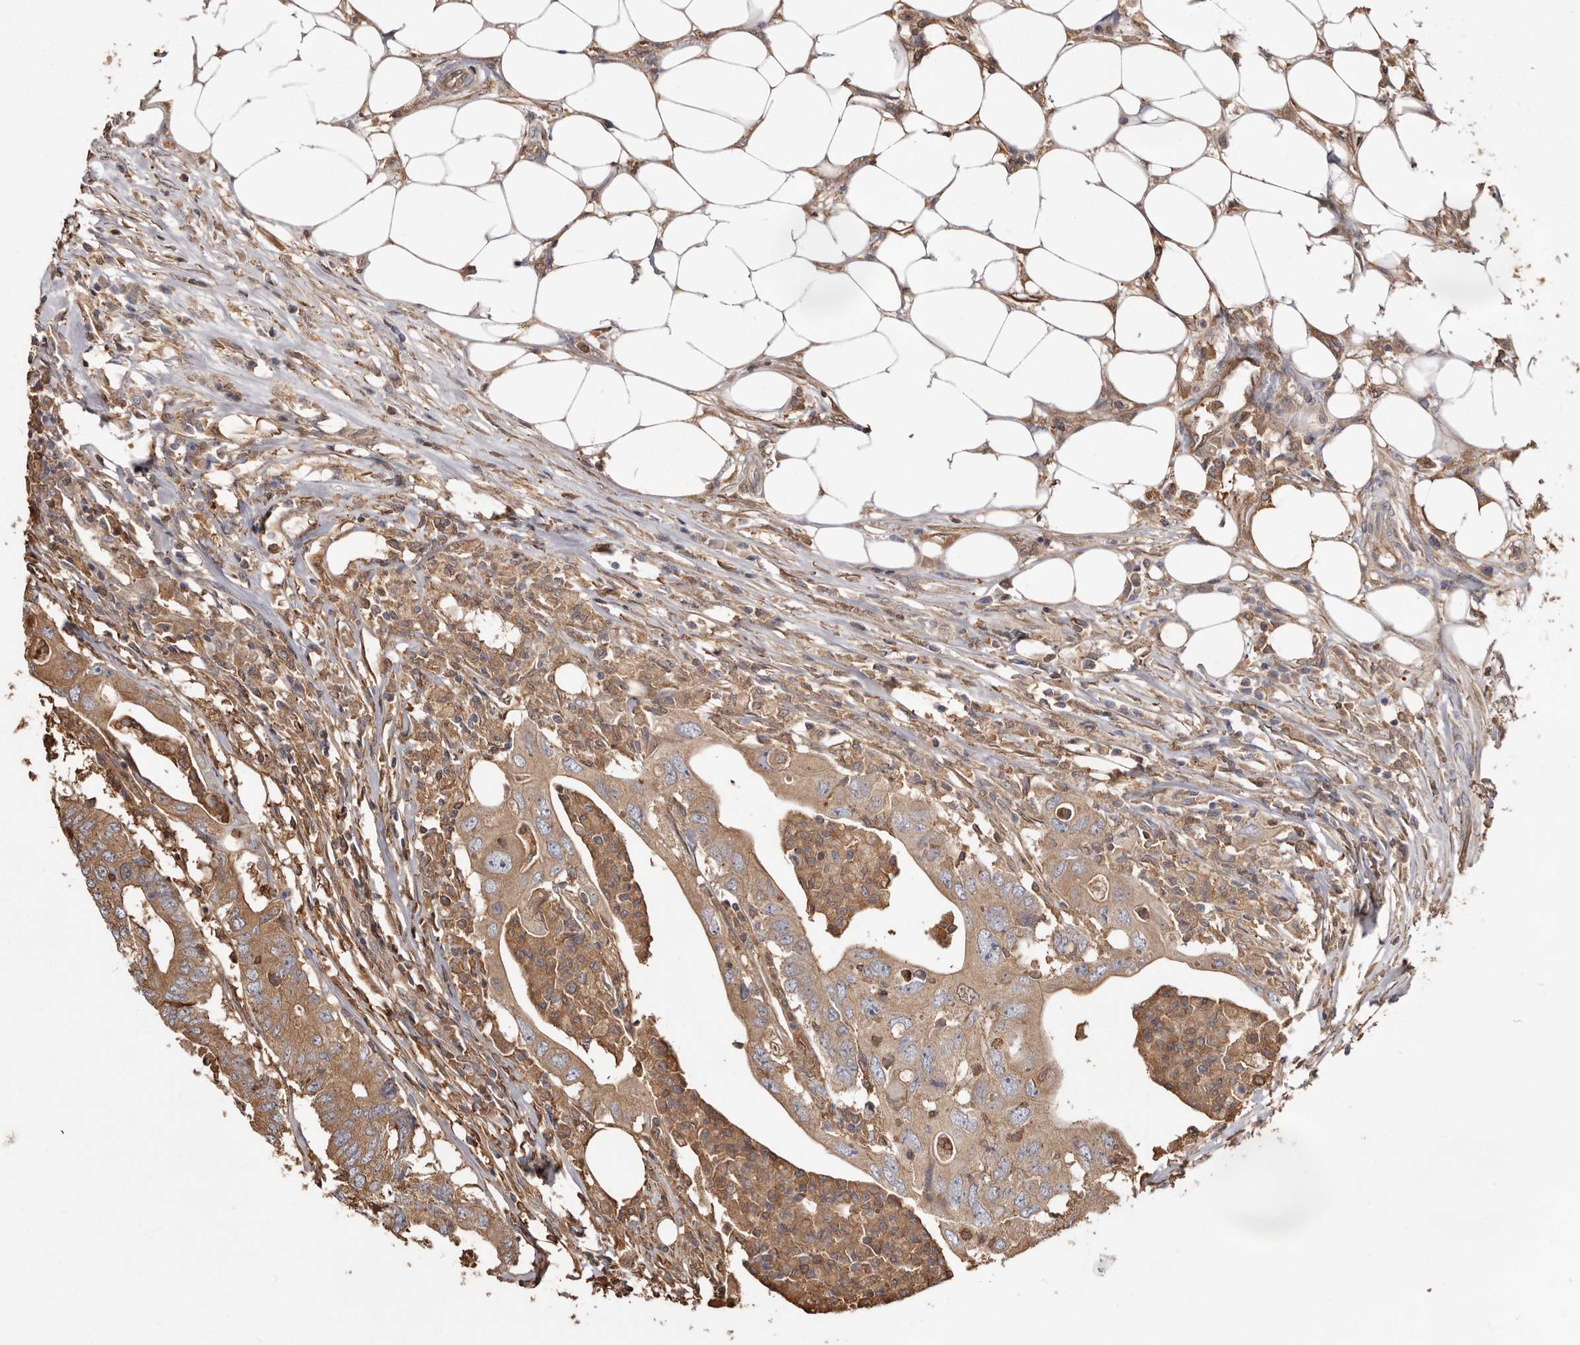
{"staining": {"intensity": "moderate", "quantity": "25%-75%", "location": "cytoplasmic/membranous"}, "tissue": "colorectal cancer", "cell_type": "Tumor cells", "image_type": "cancer", "snomed": [{"axis": "morphology", "description": "Adenocarcinoma, NOS"}, {"axis": "topography", "description": "Colon"}], "caption": "Colorectal cancer tissue demonstrates moderate cytoplasmic/membranous staining in approximately 25%-75% of tumor cells", "gene": "PKM", "patient": {"sex": "male", "age": 71}}